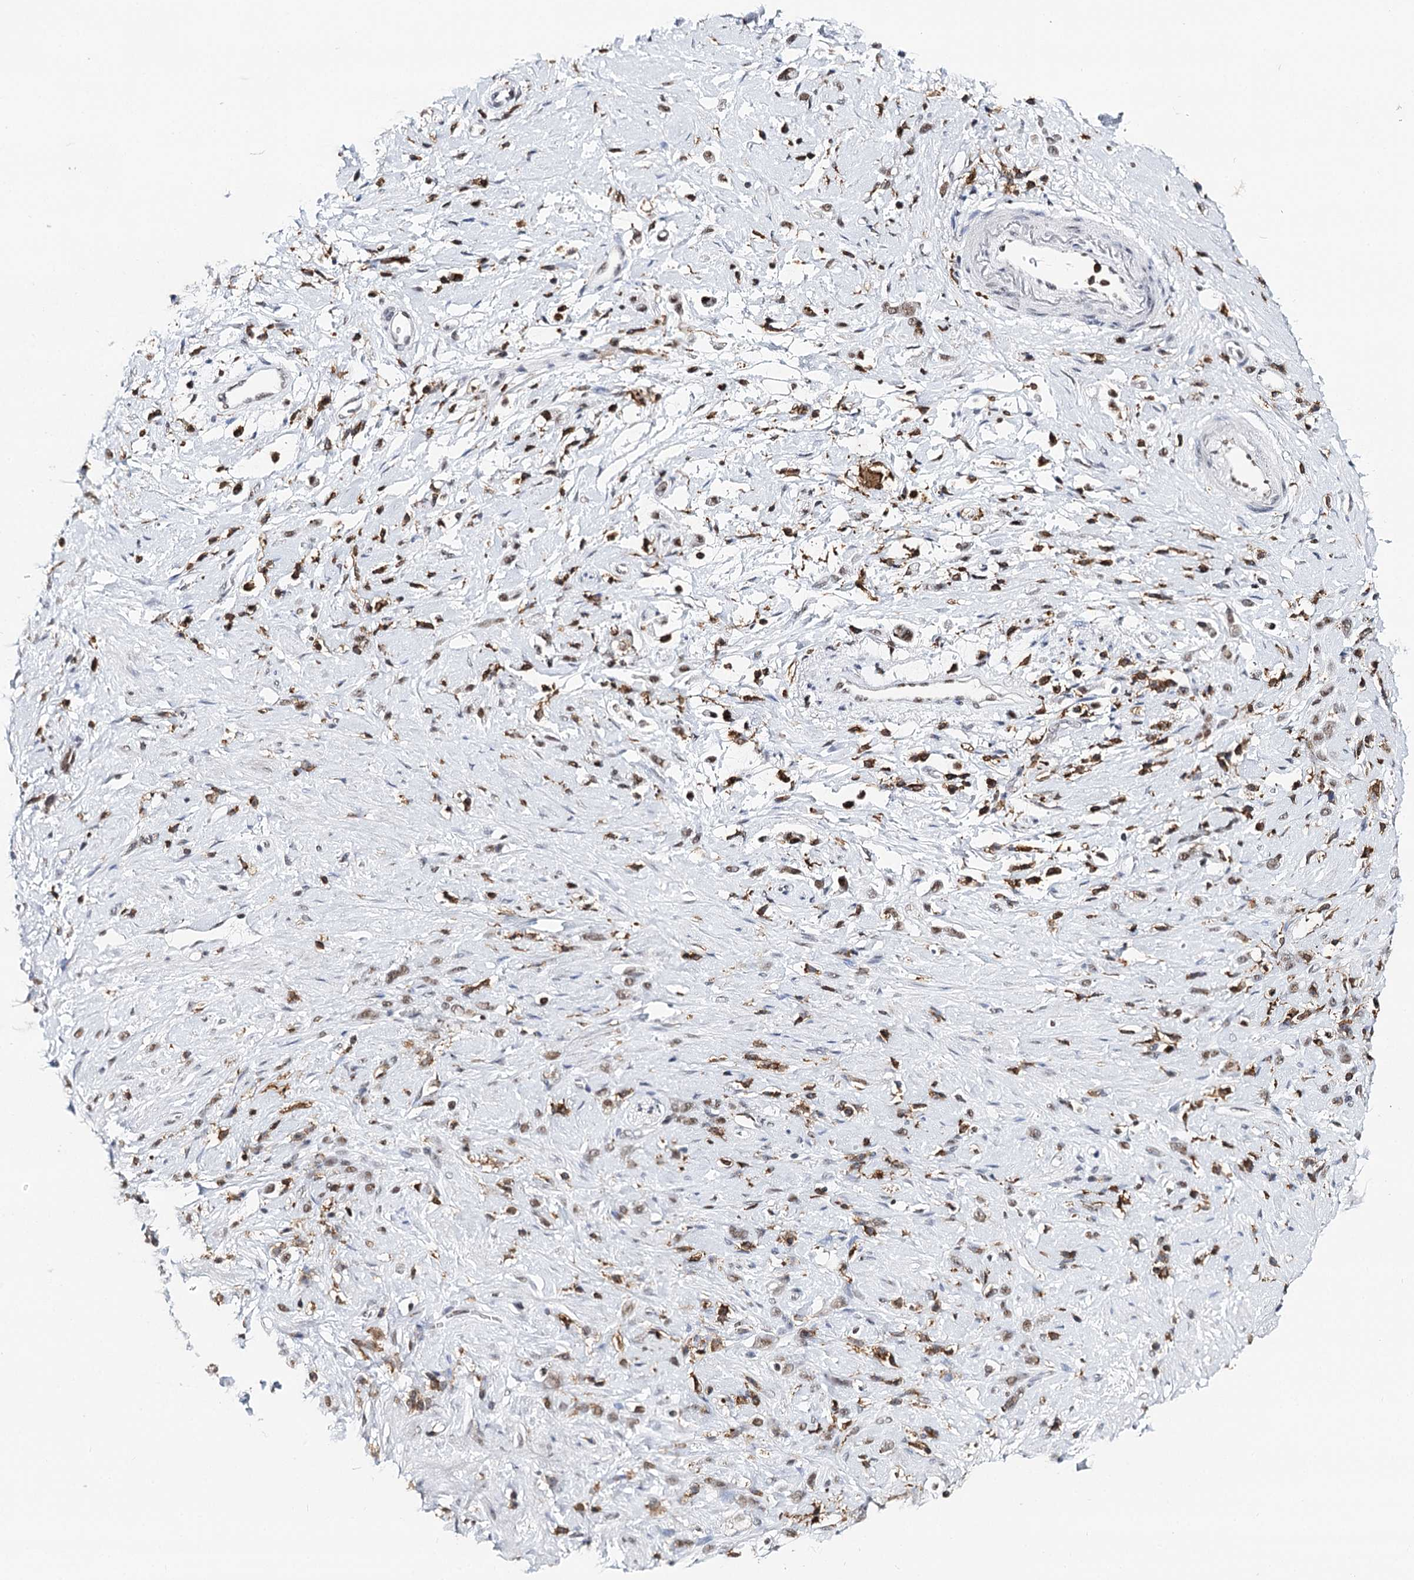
{"staining": {"intensity": "weak", "quantity": "<25%", "location": "nuclear"}, "tissue": "stomach cancer", "cell_type": "Tumor cells", "image_type": "cancer", "snomed": [{"axis": "morphology", "description": "Adenocarcinoma, NOS"}, {"axis": "topography", "description": "Stomach"}], "caption": "High power microscopy micrograph of an IHC image of adenocarcinoma (stomach), revealing no significant staining in tumor cells.", "gene": "BARD1", "patient": {"sex": "female", "age": 60}}